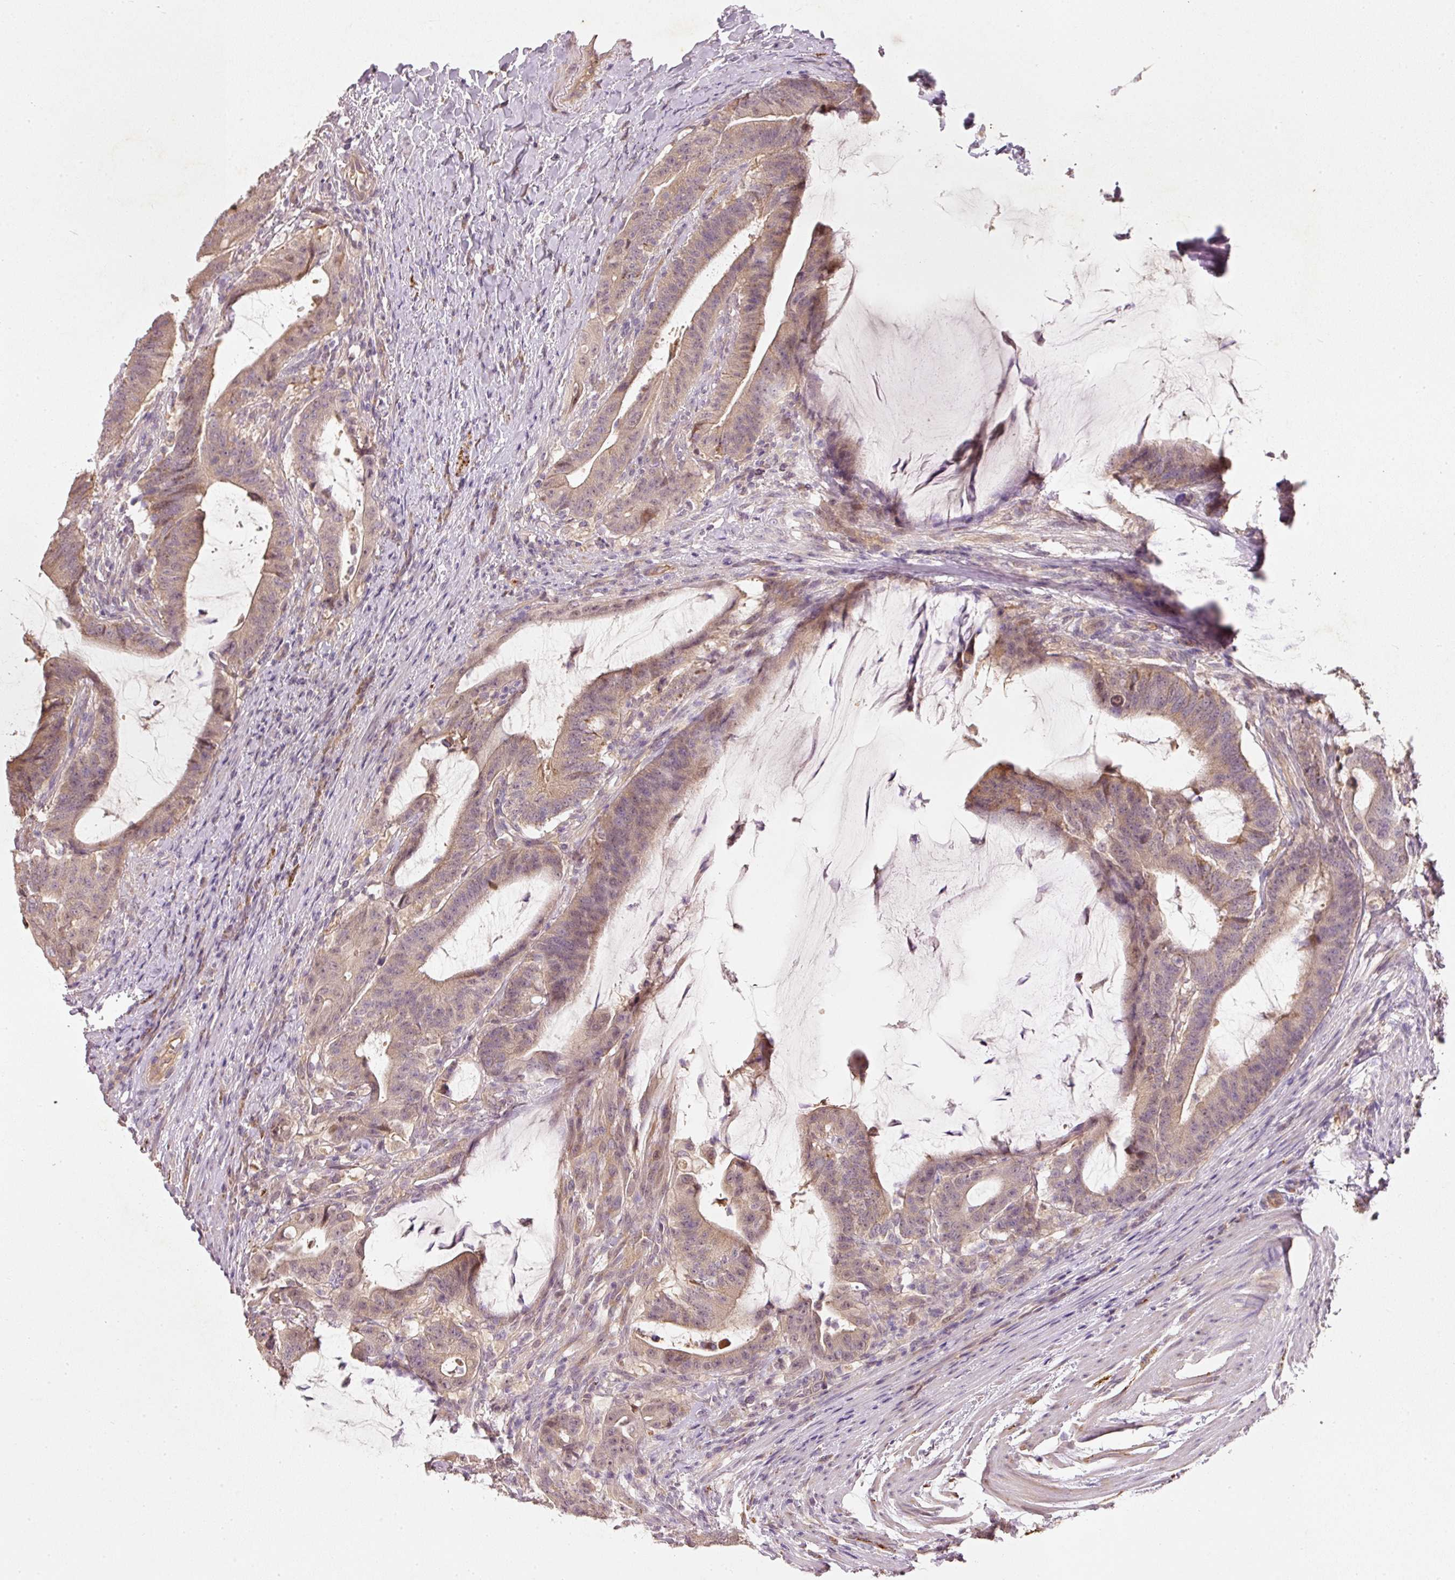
{"staining": {"intensity": "weak", "quantity": ">75%", "location": "cytoplasmic/membranous"}, "tissue": "colorectal cancer", "cell_type": "Tumor cells", "image_type": "cancer", "snomed": [{"axis": "morphology", "description": "Adenocarcinoma, NOS"}, {"axis": "topography", "description": "Colon"}], "caption": "DAB immunohistochemical staining of colorectal cancer shows weak cytoplasmic/membranous protein staining in about >75% of tumor cells.", "gene": "RGL2", "patient": {"sex": "female", "age": 43}}